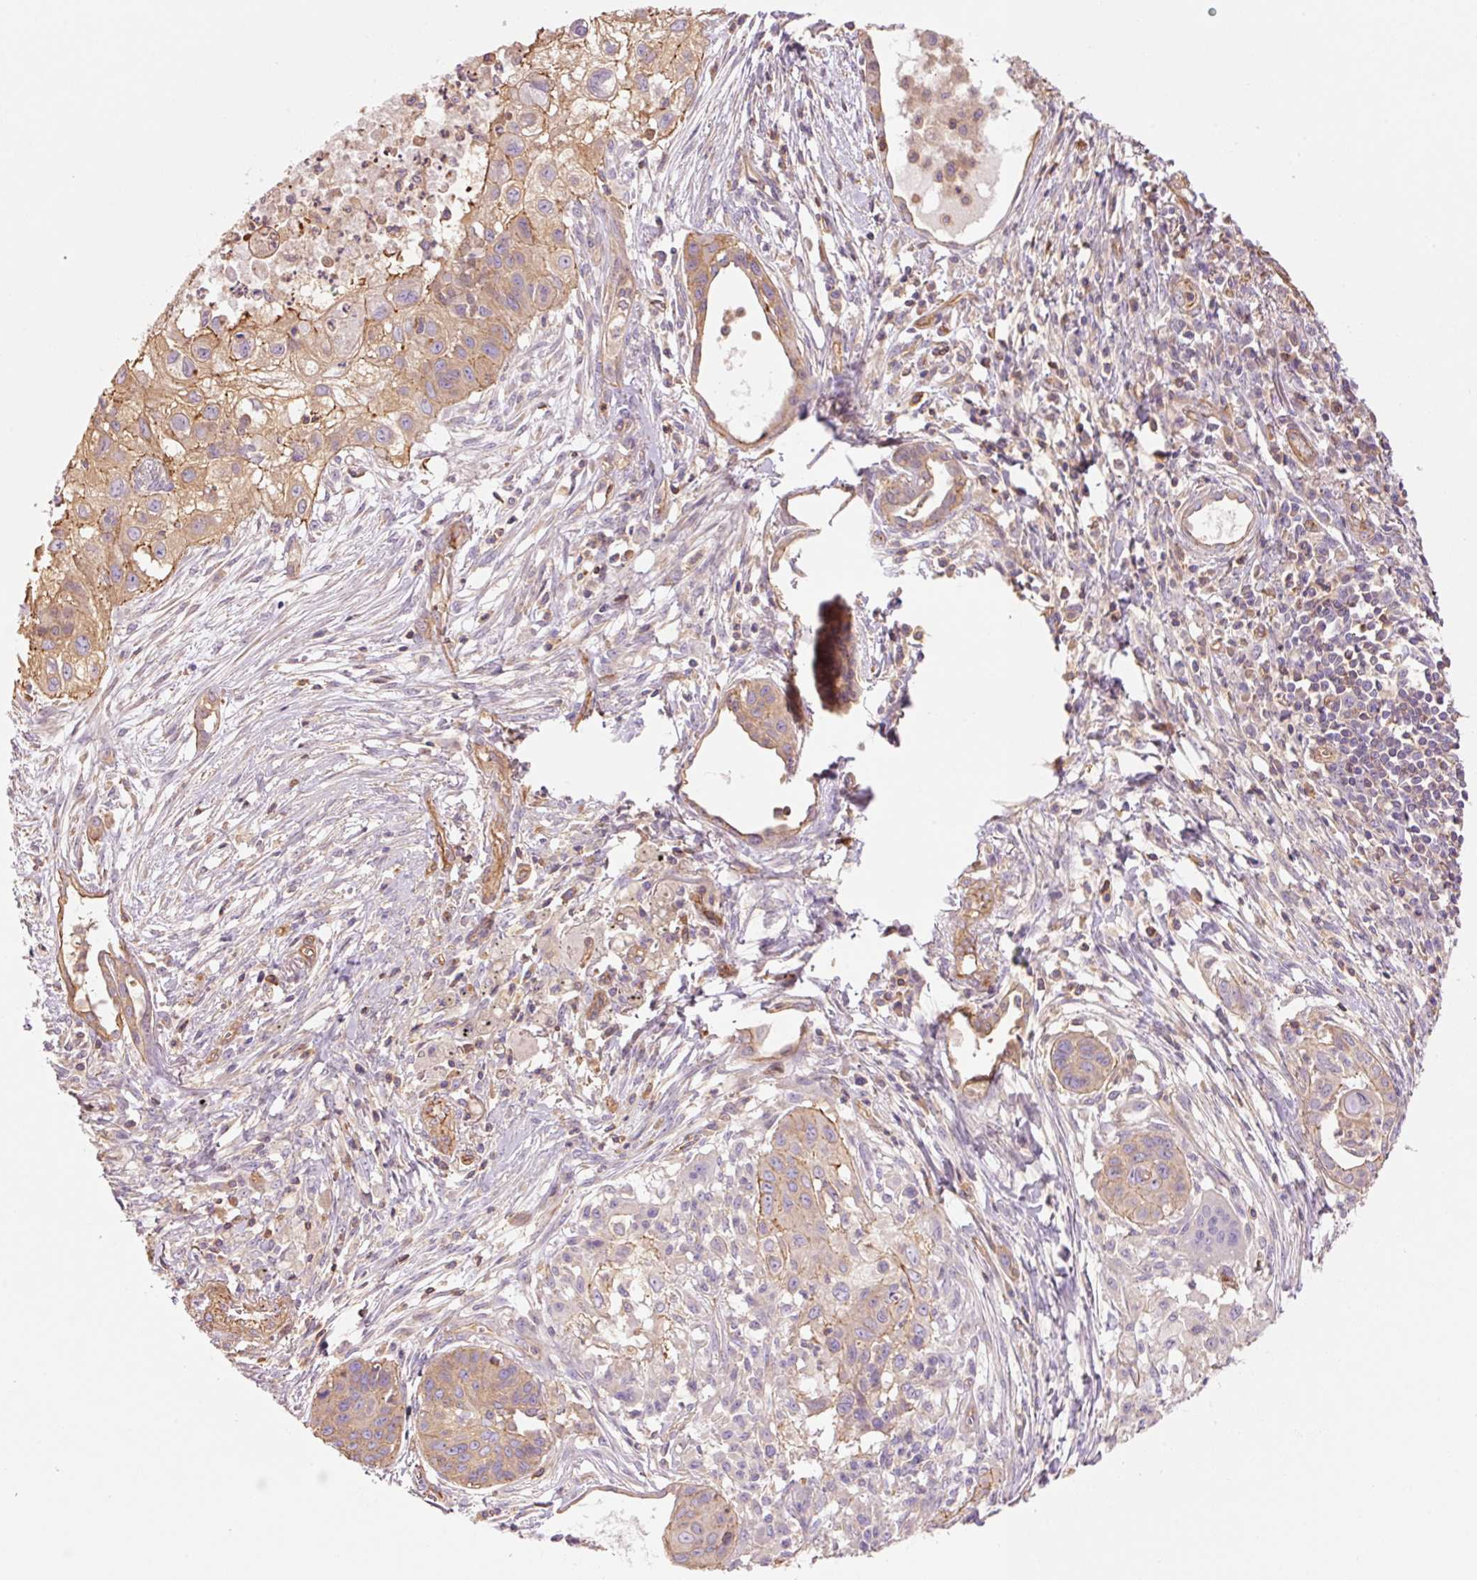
{"staining": {"intensity": "moderate", "quantity": "25%-75%", "location": "cytoplasmic/membranous"}, "tissue": "lung cancer", "cell_type": "Tumor cells", "image_type": "cancer", "snomed": [{"axis": "morphology", "description": "Squamous cell carcinoma, NOS"}, {"axis": "topography", "description": "Lung"}], "caption": "IHC staining of lung cancer (squamous cell carcinoma), which reveals medium levels of moderate cytoplasmic/membranous staining in about 25%-75% of tumor cells indicating moderate cytoplasmic/membranous protein staining. The staining was performed using DAB (brown) for protein detection and nuclei were counterstained in hematoxylin (blue).", "gene": "PPP1R1B", "patient": {"sex": "male", "age": 71}}